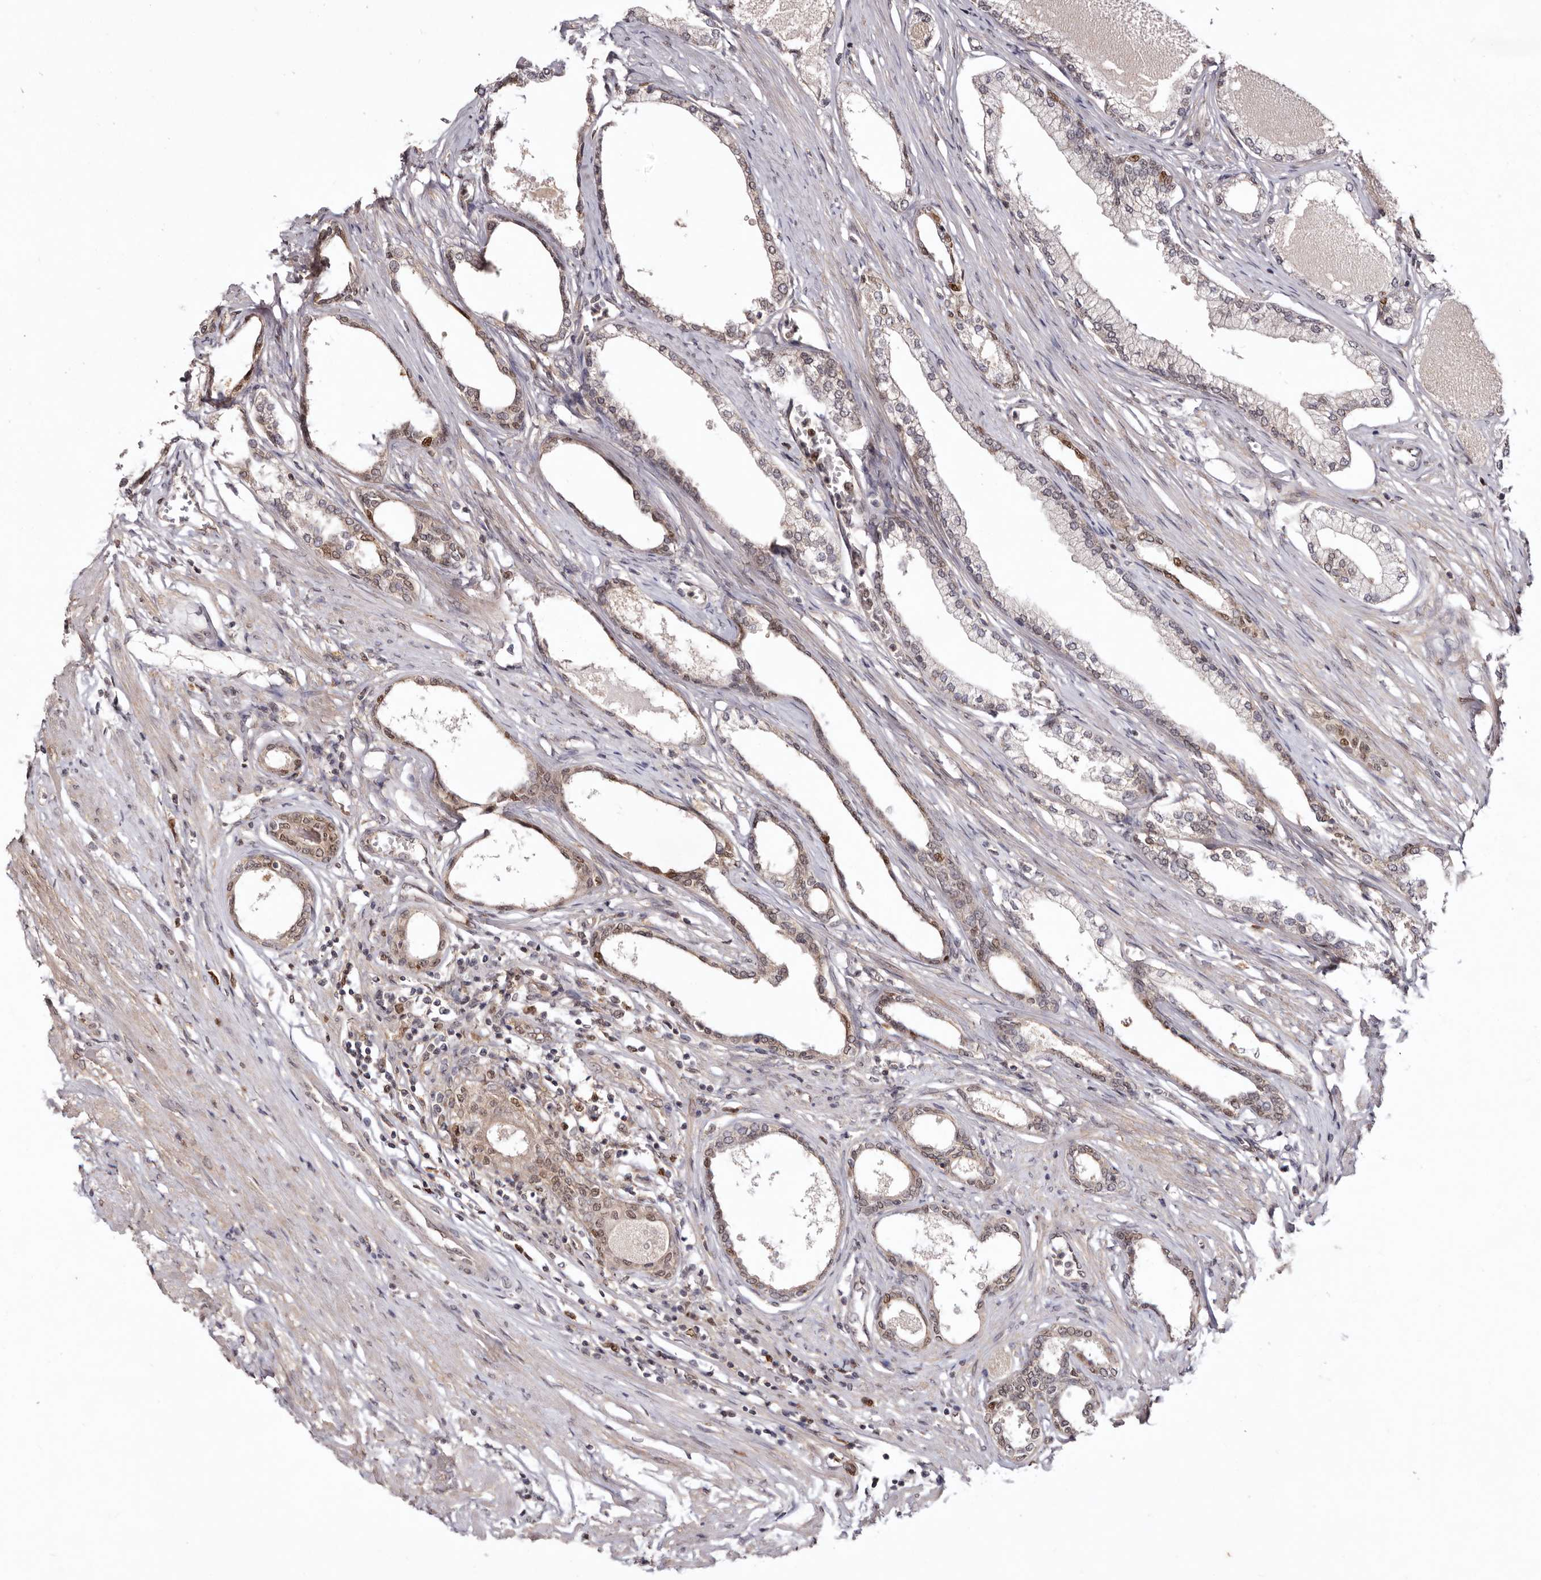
{"staining": {"intensity": "moderate", "quantity": "<25%", "location": "cytoplasmic/membranous,nuclear"}, "tissue": "prostate", "cell_type": "Glandular cells", "image_type": "normal", "snomed": [{"axis": "morphology", "description": "Normal tissue, NOS"}, {"axis": "morphology", "description": "Urothelial carcinoma, Low grade"}, {"axis": "topography", "description": "Urinary bladder"}, {"axis": "topography", "description": "Prostate"}], "caption": "Immunohistochemistry (DAB (3,3'-diaminobenzidine)) staining of benign prostate exhibits moderate cytoplasmic/membranous,nuclear protein staining in about <25% of glandular cells. The protein of interest is shown in brown color, while the nuclei are stained blue.", "gene": "NOTCH1", "patient": {"sex": "male", "age": 60}}